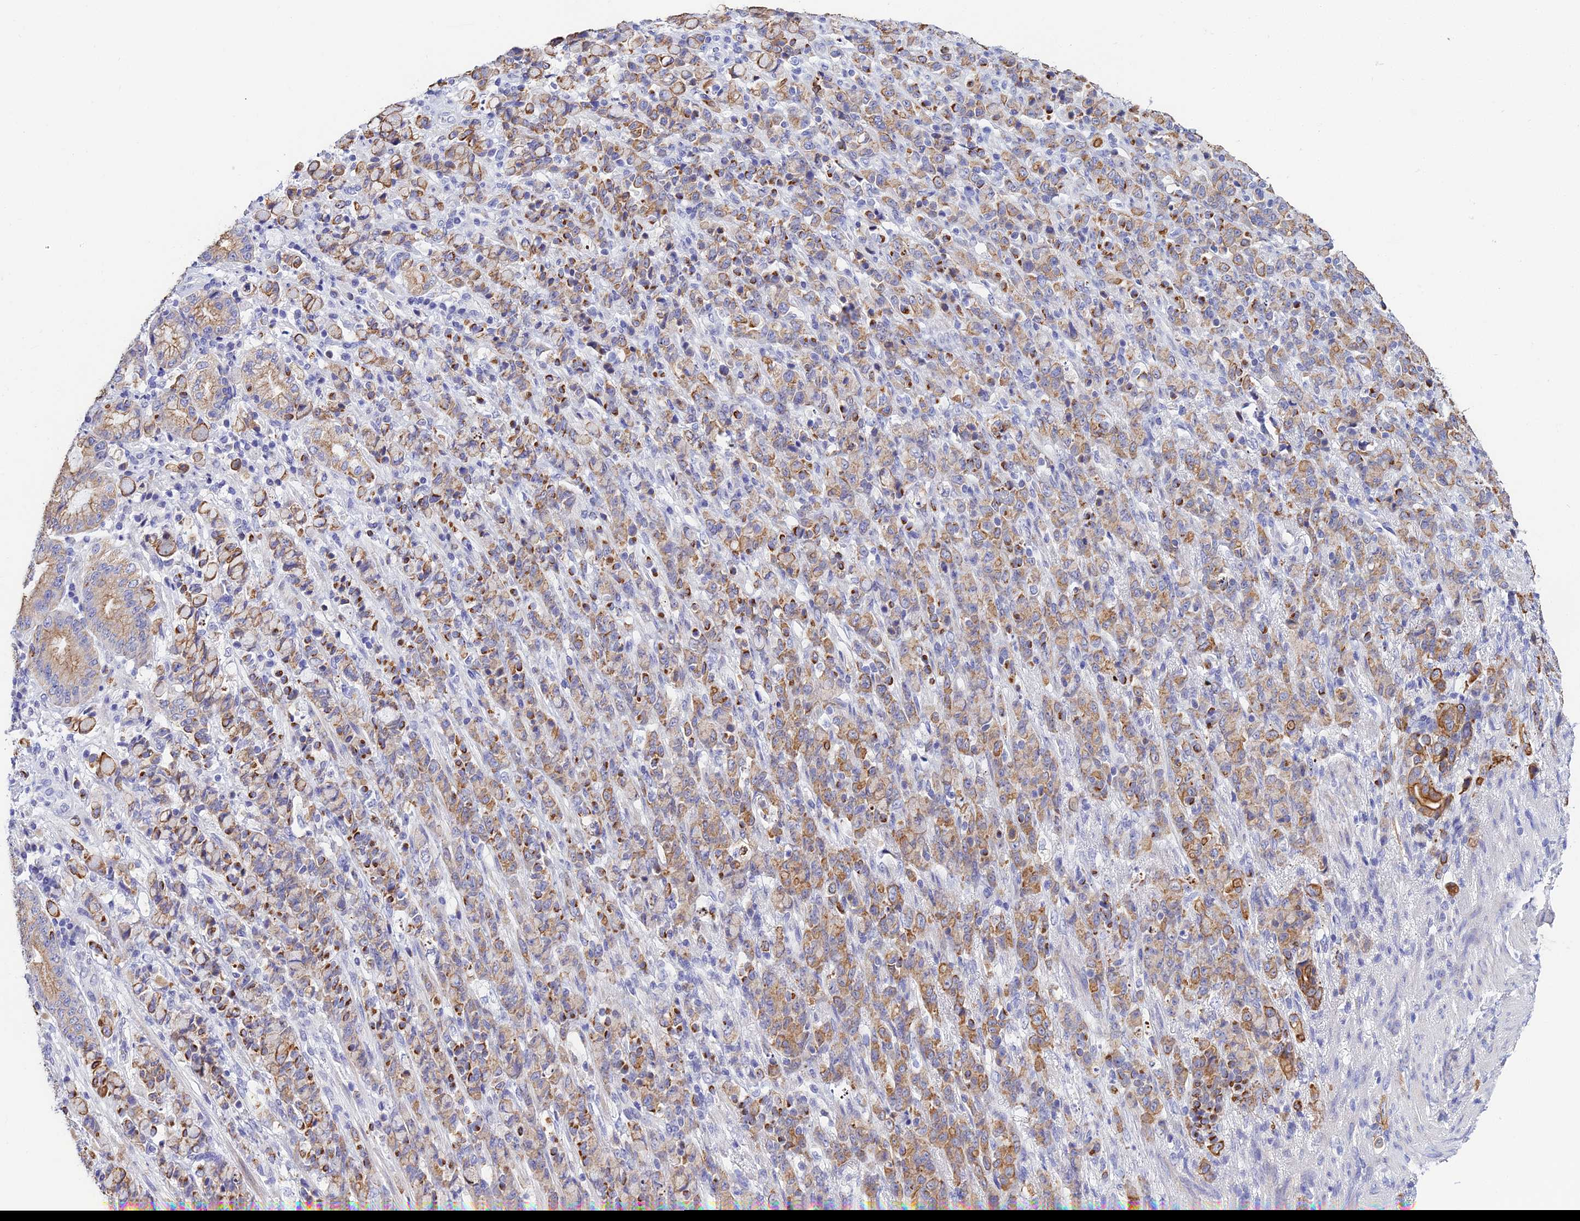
{"staining": {"intensity": "moderate", "quantity": ">75%", "location": "cytoplasmic/membranous"}, "tissue": "stomach cancer", "cell_type": "Tumor cells", "image_type": "cancer", "snomed": [{"axis": "morphology", "description": "Normal tissue, NOS"}, {"axis": "morphology", "description": "Adenocarcinoma, NOS"}, {"axis": "topography", "description": "Stomach"}], "caption": "Stomach adenocarcinoma stained with immunohistochemistry exhibits moderate cytoplasmic/membranous expression in approximately >75% of tumor cells.", "gene": "ZXDA", "patient": {"sex": "female", "age": 79}}